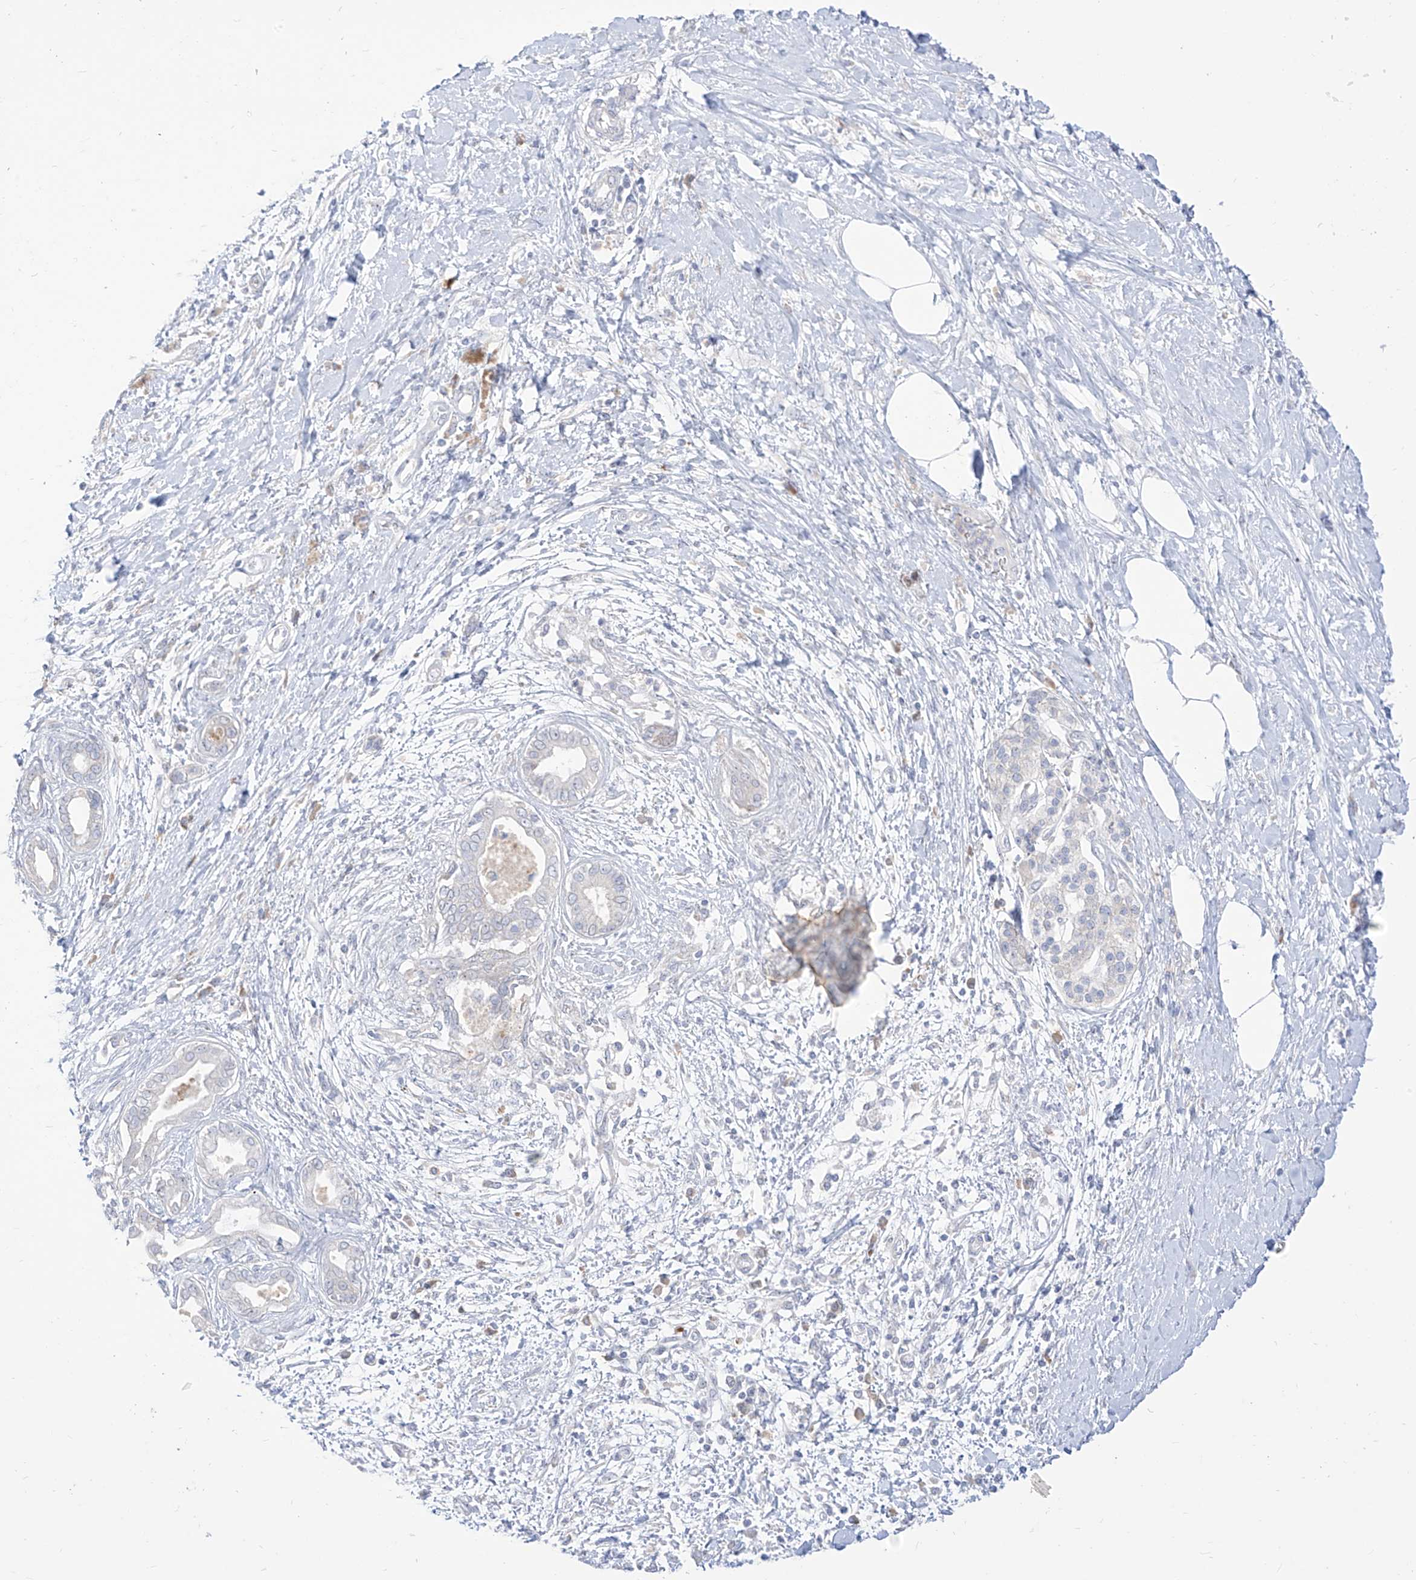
{"staining": {"intensity": "negative", "quantity": "none", "location": "none"}, "tissue": "pancreatic cancer", "cell_type": "Tumor cells", "image_type": "cancer", "snomed": [{"axis": "morphology", "description": "Adenocarcinoma, NOS"}, {"axis": "topography", "description": "Pancreas"}], "caption": "IHC of pancreatic cancer (adenocarcinoma) displays no staining in tumor cells.", "gene": "SYTL3", "patient": {"sex": "male", "age": 58}}